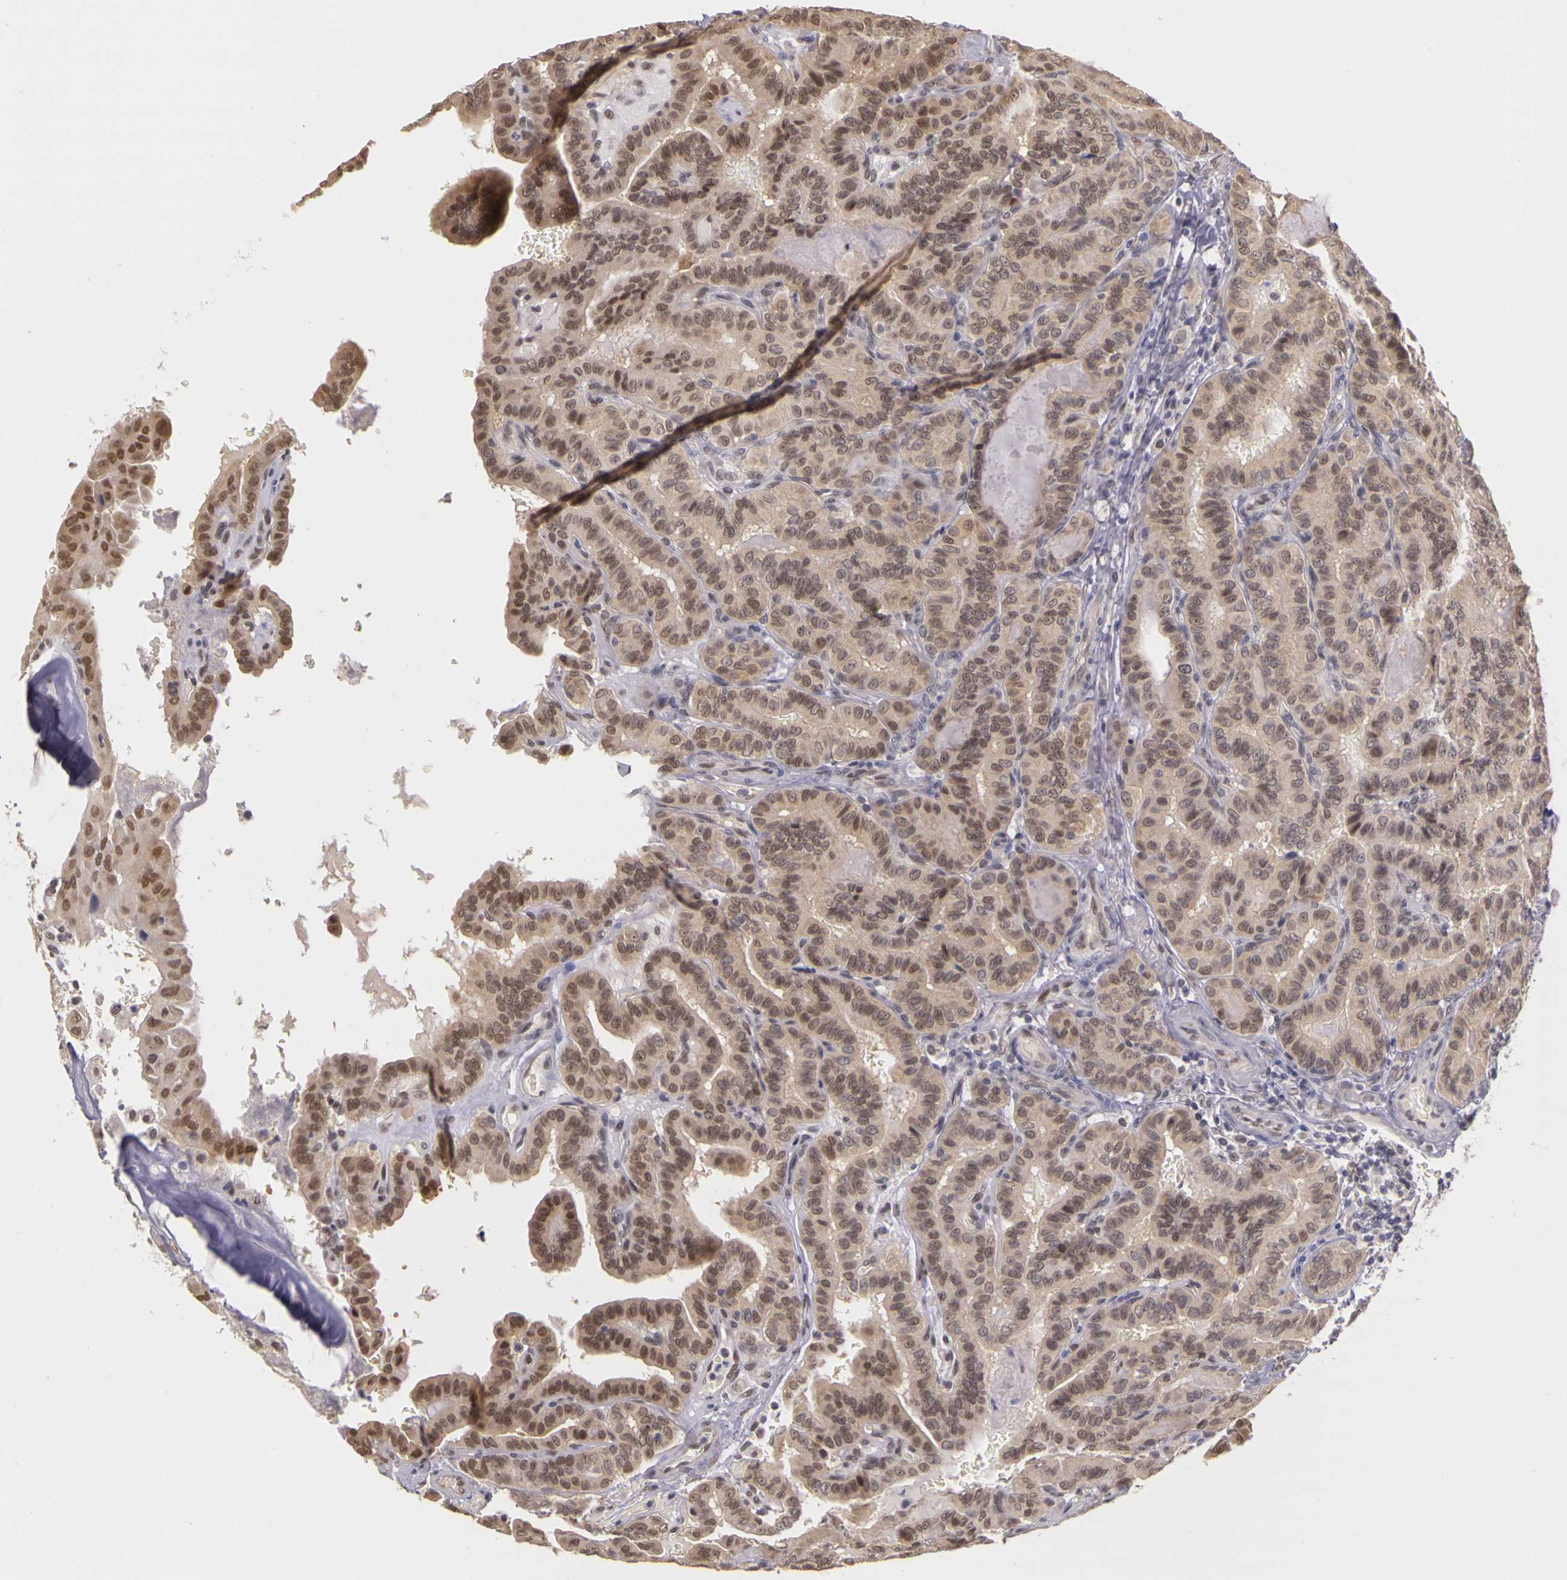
{"staining": {"intensity": "moderate", "quantity": ">75%", "location": "cytoplasmic/membranous,nuclear"}, "tissue": "thyroid cancer", "cell_type": "Tumor cells", "image_type": "cancer", "snomed": [{"axis": "morphology", "description": "Papillary adenocarcinoma, NOS"}, {"axis": "topography", "description": "Thyroid gland"}], "caption": "Protein staining by immunohistochemistry displays moderate cytoplasmic/membranous and nuclear expression in approximately >75% of tumor cells in thyroid cancer.", "gene": "WDR13", "patient": {"sex": "male", "age": 87}}